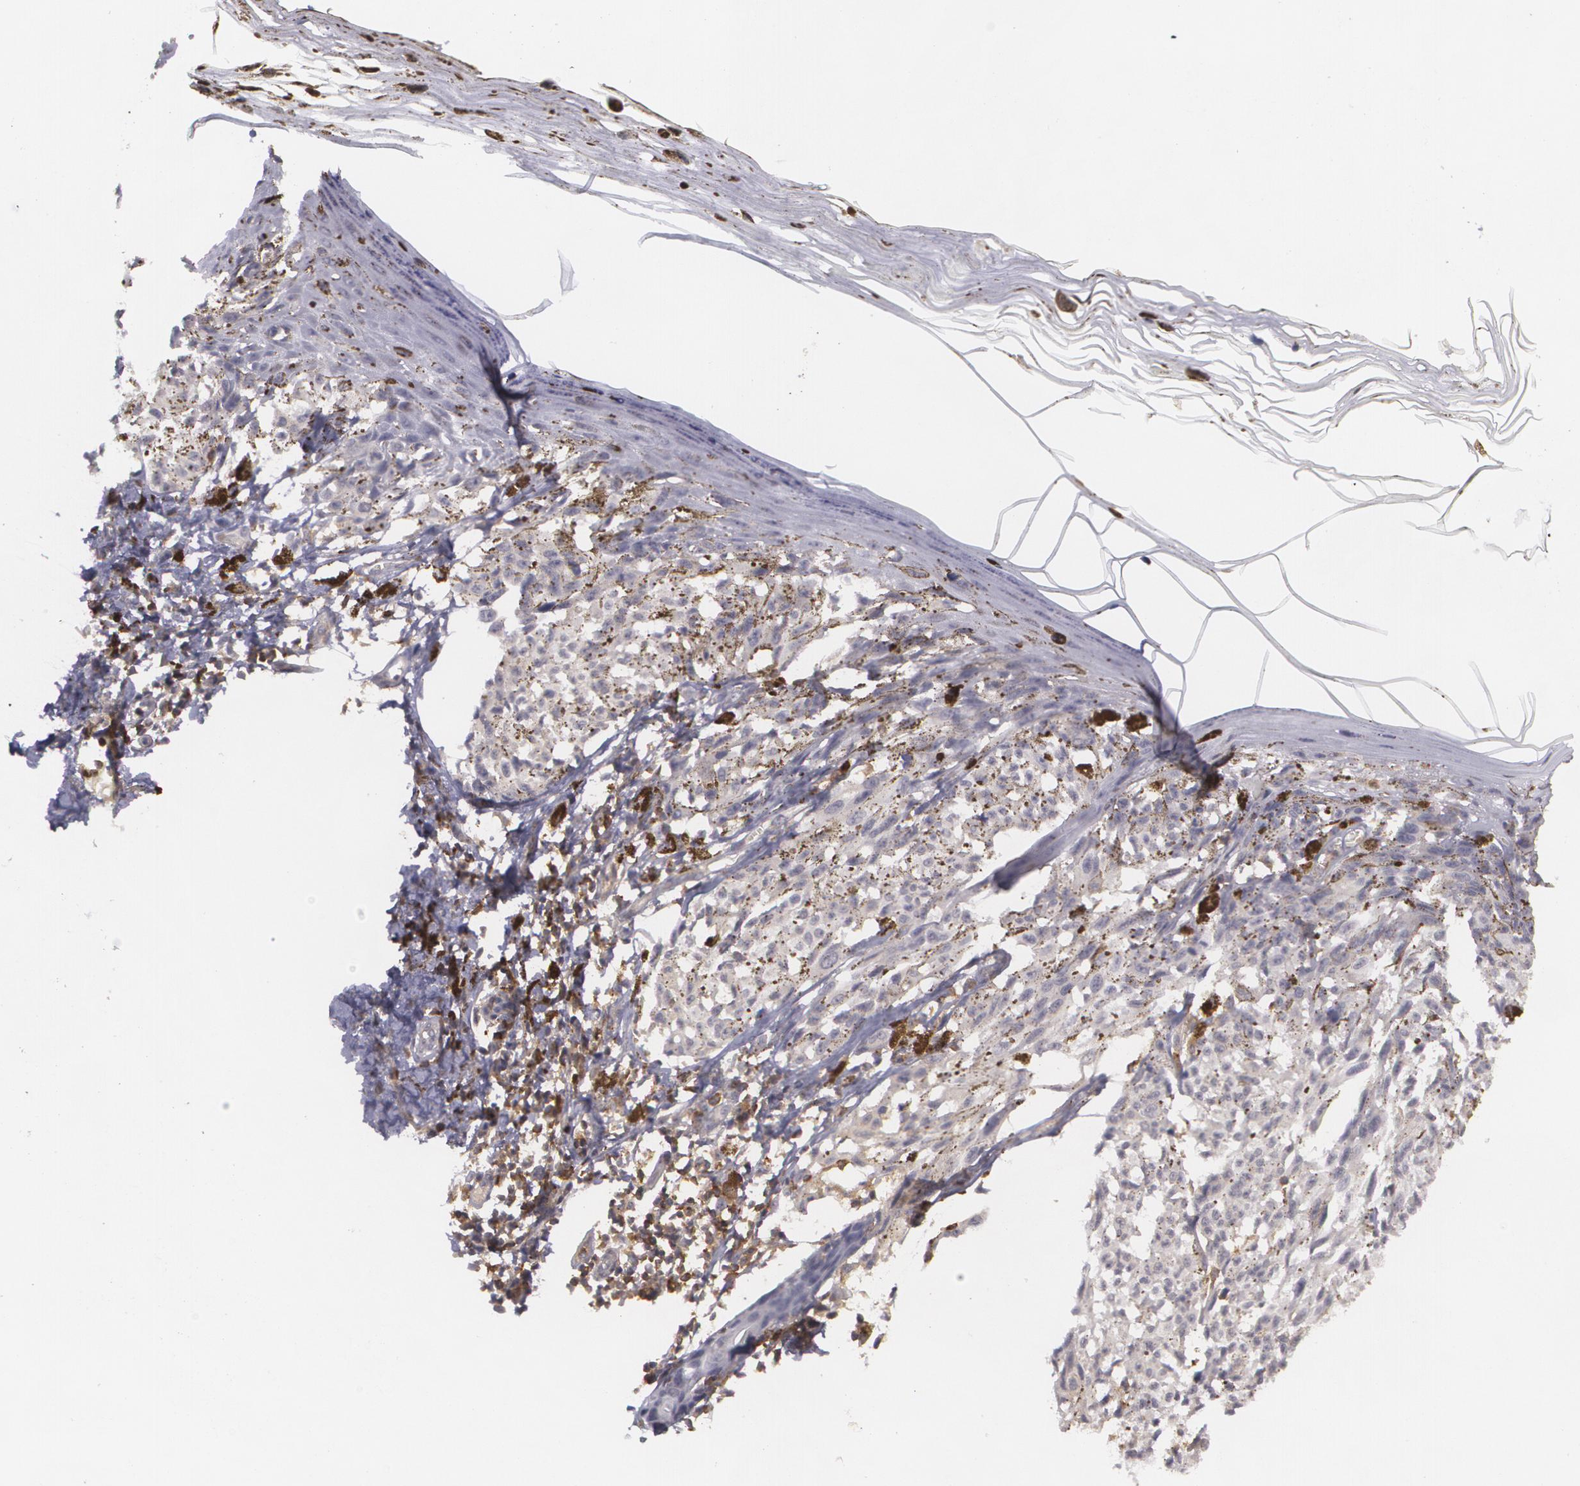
{"staining": {"intensity": "weak", "quantity": "25%-75%", "location": "cytoplasmic/membranous"}, "tissue": "melanoma", "cell_type": "Tumor cells", "image_type": "cancer", "snomed": [{"axis": "morphology", "description": "Malignant melanoma, NOS"}, {"axis": "topography", "description": "Skin"}], "caption": "Immunohistochemistry (IHC) (DAB) staining of malignant melanoma demonstrates weak cytoplasmic/membranous protein expression in about 25%-75% of tumor cells.", "gene": "BIN1", "patient": {"sex": "female", "age": 72}}